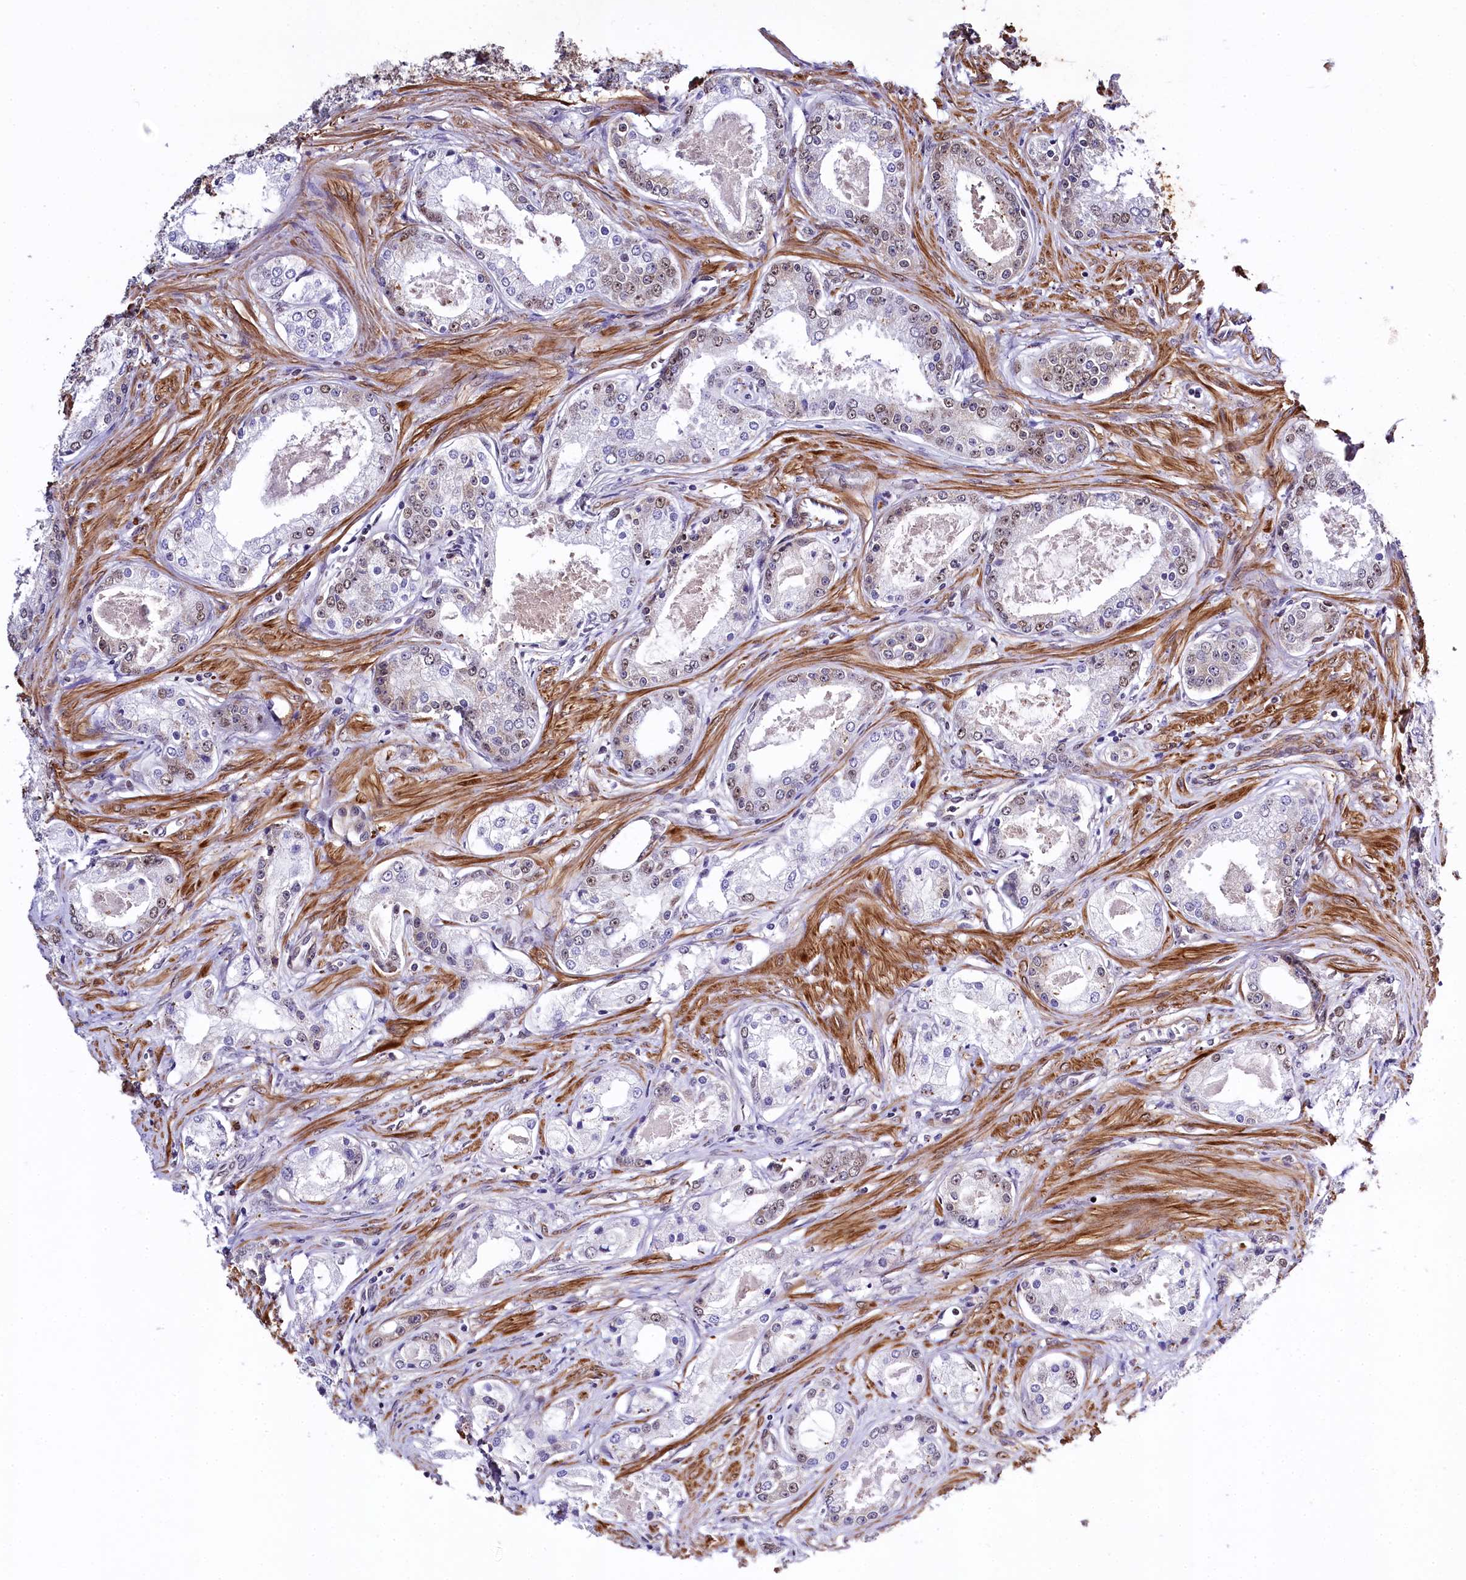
{"staining": {"intensity": "weak", "quantity": "<25%", "location": "nuclear"}, "tissue": "prostate cancer", "cell_type": "Tumor cells", "image_type": "cancer", "snomed": [{"axis": "morphology", "description": "Adenocarcinoma, Low grade"}, {"axis": "topography", "description": "Prostate"}], "caption": "The micrograph demonstrates no significant positivity in tumor cells of adenocarcinoma (low-grade) (prostate). (Stains: DAB (3,3'-diaminobenzidine) immunohistochemistry (IHC) with hematoxylin counter stain, Microscopy: brightfield microscopy at high magnification).", "gene": "SAMD10", "patient": {"sex": "male", "age": 68}}